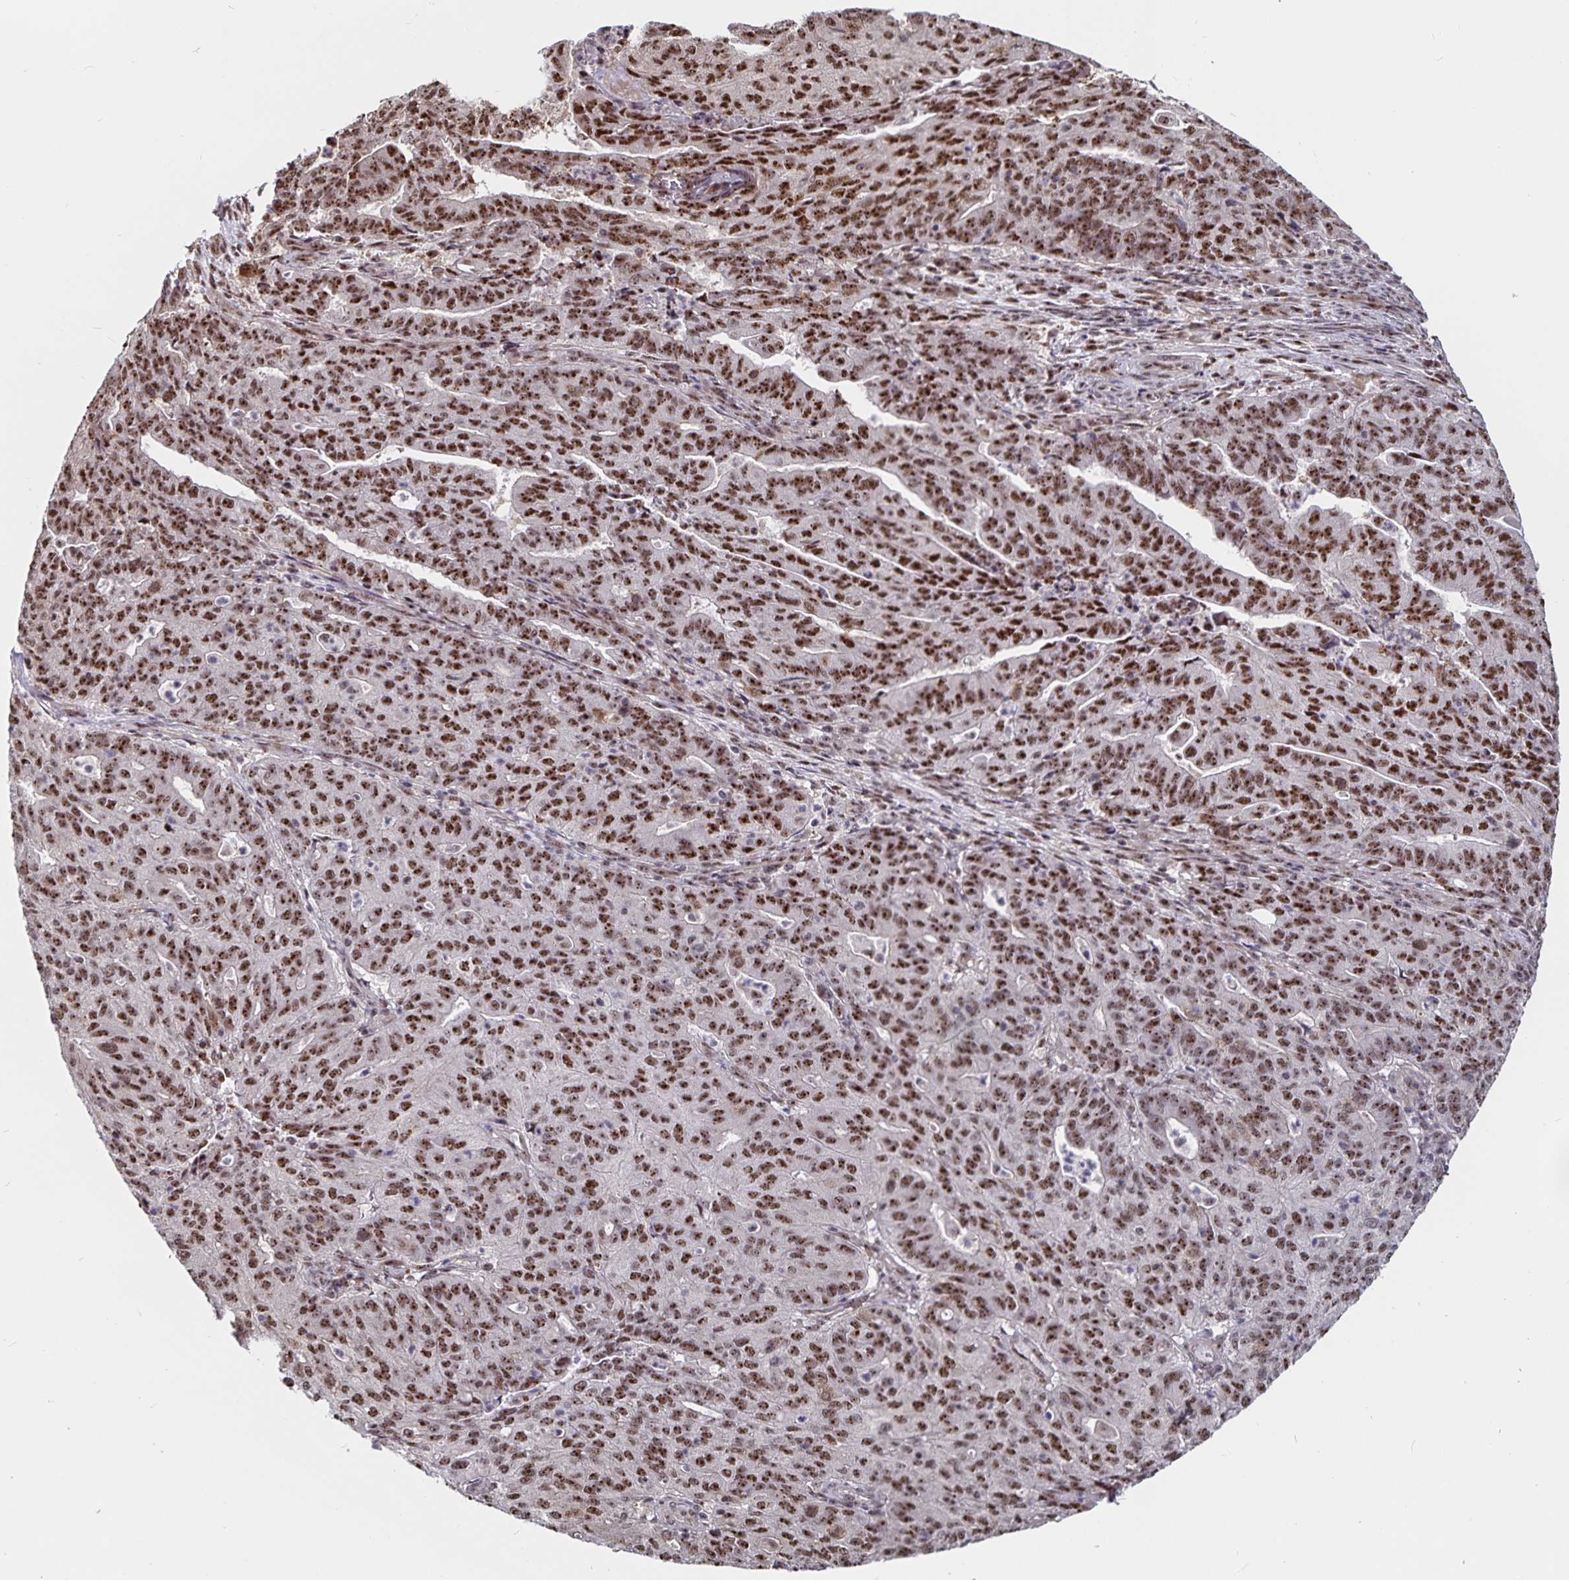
{"staining": {"intensity": "strong", "quantity": ">75%", "location": "nuclear"}, "tissue": "endometrial cancer", "cell_type": "Tumor cells", "image_type": "cancer", "snomed": [{"axis": "morphology", "description": "Adenocarcinoma, NOS"}, {"axis": "topography", "description": "Endometrium"}], "caption": "This histopathology image displays endometrial cancer stained with IHC to label a protein in brown. The nuclear of tumor cells show strong positivity for the protein. Nuclei are counter-stained blue.", "gene": "LAS1L", "patient": {"sex": "female", "age": 82}}